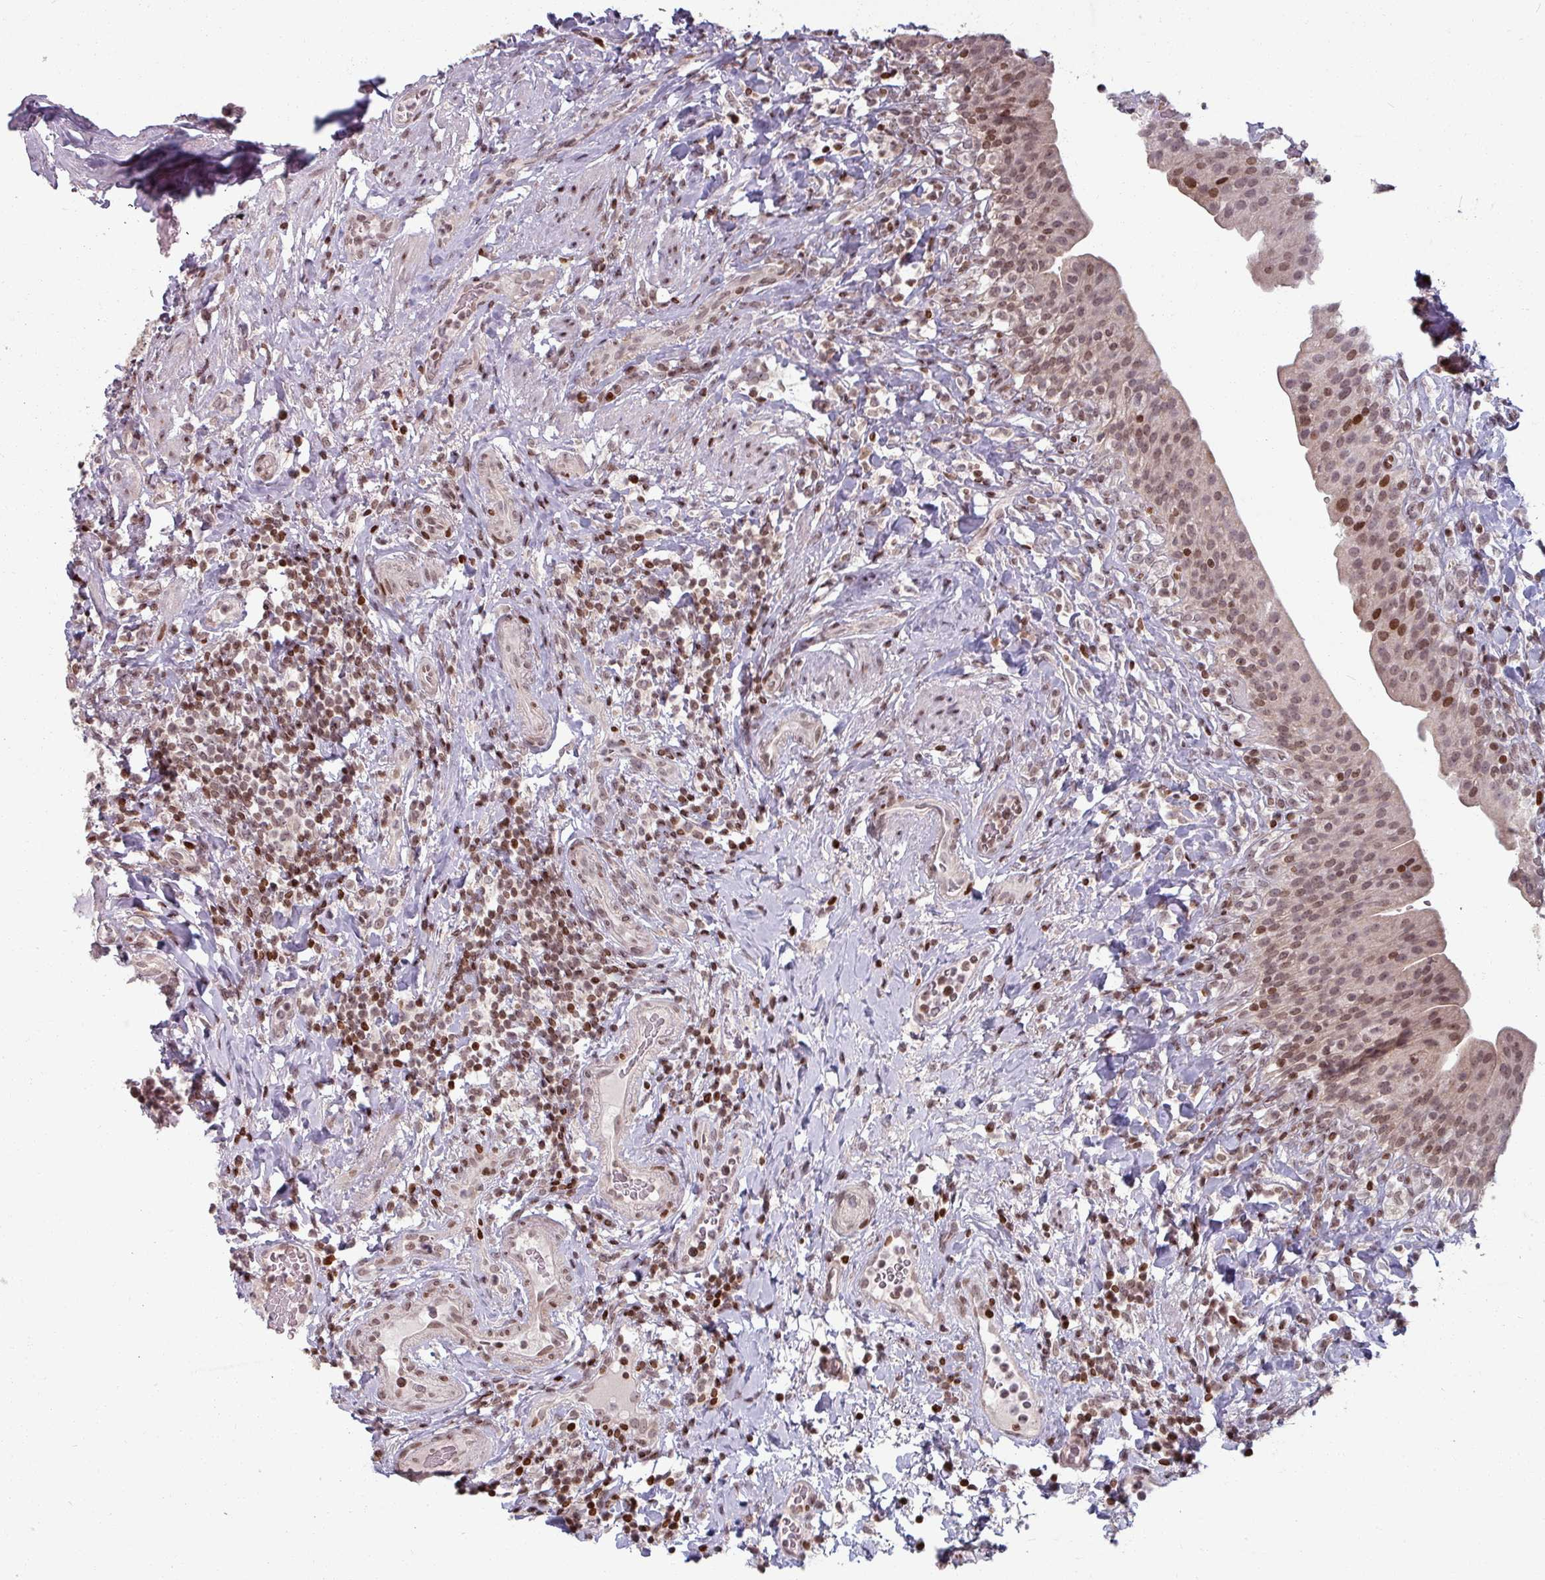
{"staining": {"intensity": "moderate", "quantity": ">75%", "location": "nuclear"}, "tissue": "urinary bladder", "cell_type": "Urothelial cells", "image_type": "normal", "snomed": [{"axis": "morphology", "description": "Normal tissue, NOS"}, {"axis": "morphology", "description": "Inflammation, NOS"}, {"axis": "topography", "description": "Urinary bladder"}], "caption": "Urothelial cells demonstrate medium levels of moderate nuclear expression in about >75% of cells in unremarkable urinary bladder.", "gene": "NCOR1", "patient": {"sex": "male", "age": 64}}